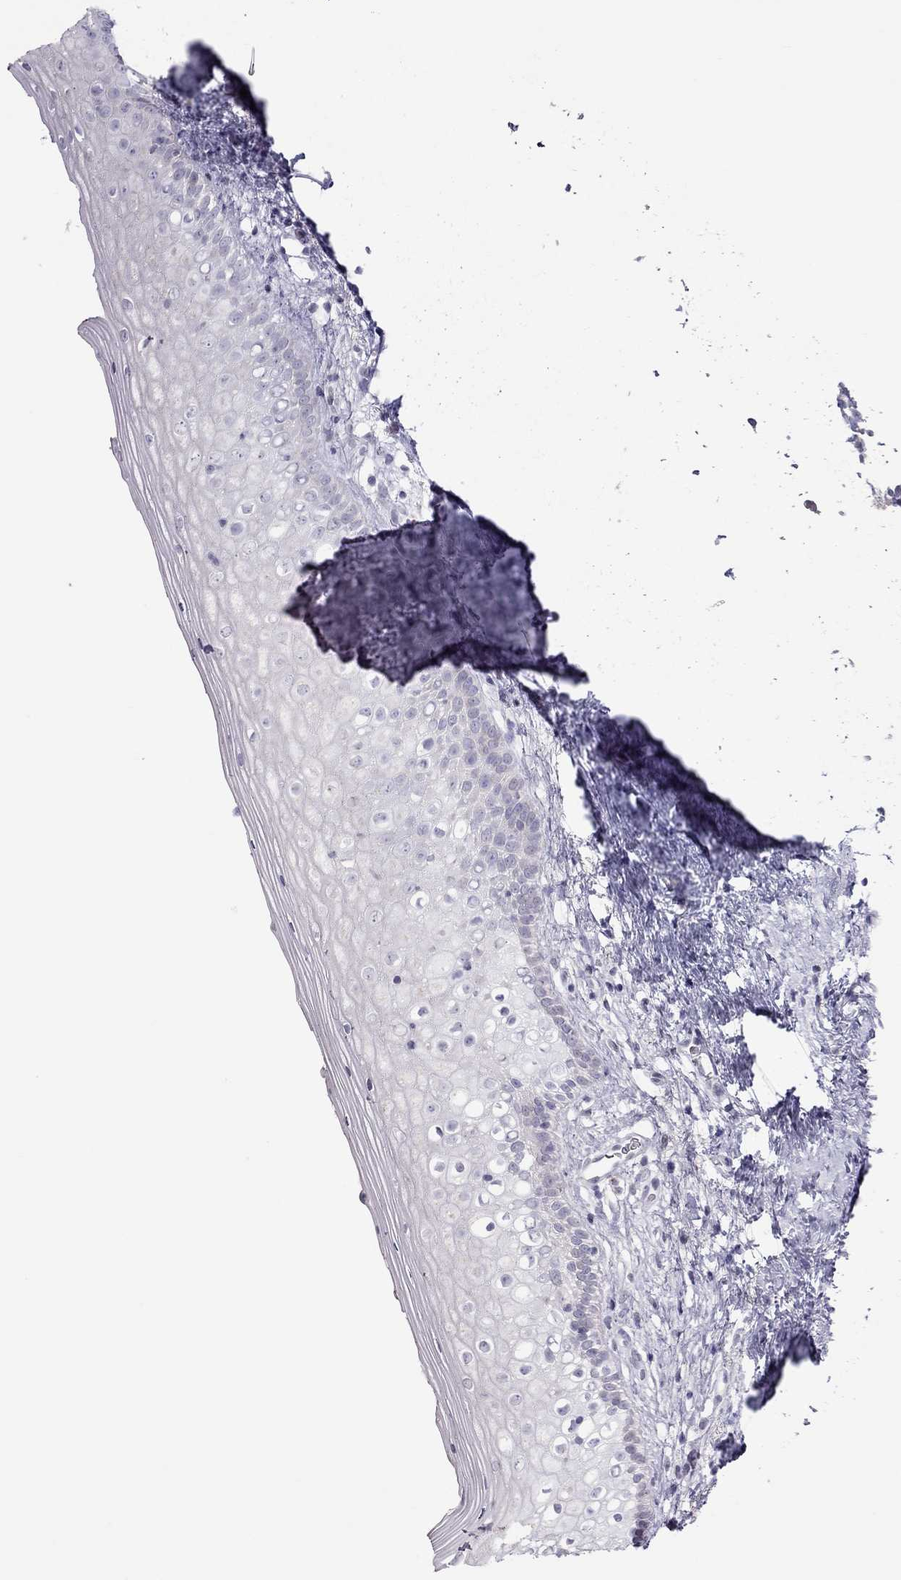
{"staining": {"intensity": "negative", "quantity": "none", "location": "none"}, "tissue": "vagina", "cell_type": "Squamous epithelial cells", "image_type": "normal", "snomed": [{"axis": "morphology", "description": "Normal tissue, NOS"}, {"axis": "topography", "description": "Vagina"}], "caption": "Human vagina stained for a protein using immunohistochemistry demonstrates no staining in squamous epithelial cells.", "gene": "TEX14", "patient": {"sex": "female", "age": 47}}